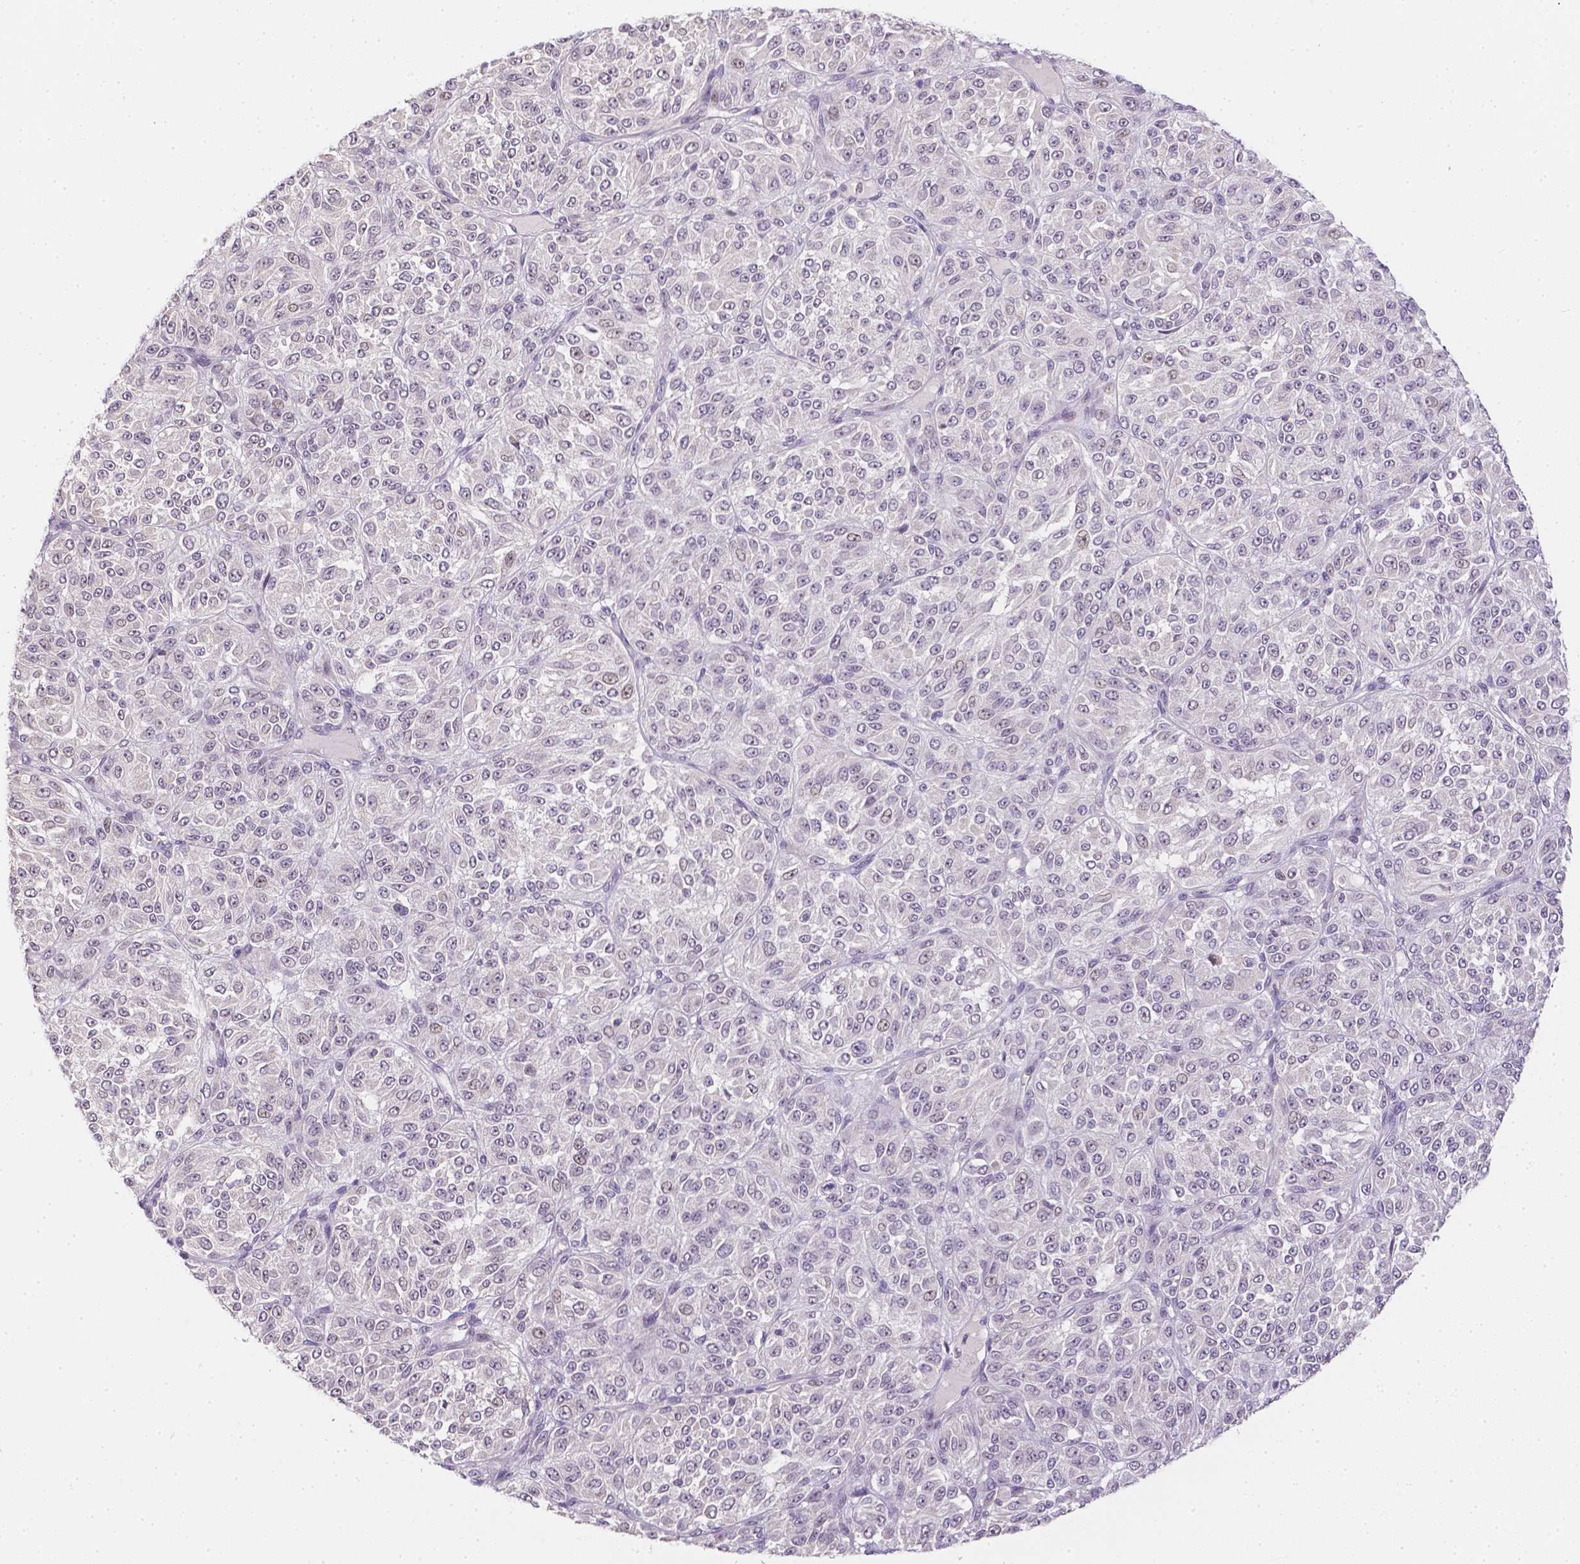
{"staining": {"intensity": "negative", "quantity": "none", "location": "none"}, "tissue": "melanoma", "cell_type": "Tumor cells", "image_type": "cancer", "snomed": [{"axis": "morphology", "description": "Malignant melanoma, Metastatic site"}, {"axis": "topography", "description": "Brain"}], "caption": "This image is of malignant melanoma (metastatic site) stained with immunohistochemistry (IHC) to label a protein in brown with the nuclei are counter-stained blue. There is no expression in tumor cells. (DAB IHC, high magnification).", "gene": "ZNF280B", "patient": {"sex": "female", "age": 56}}